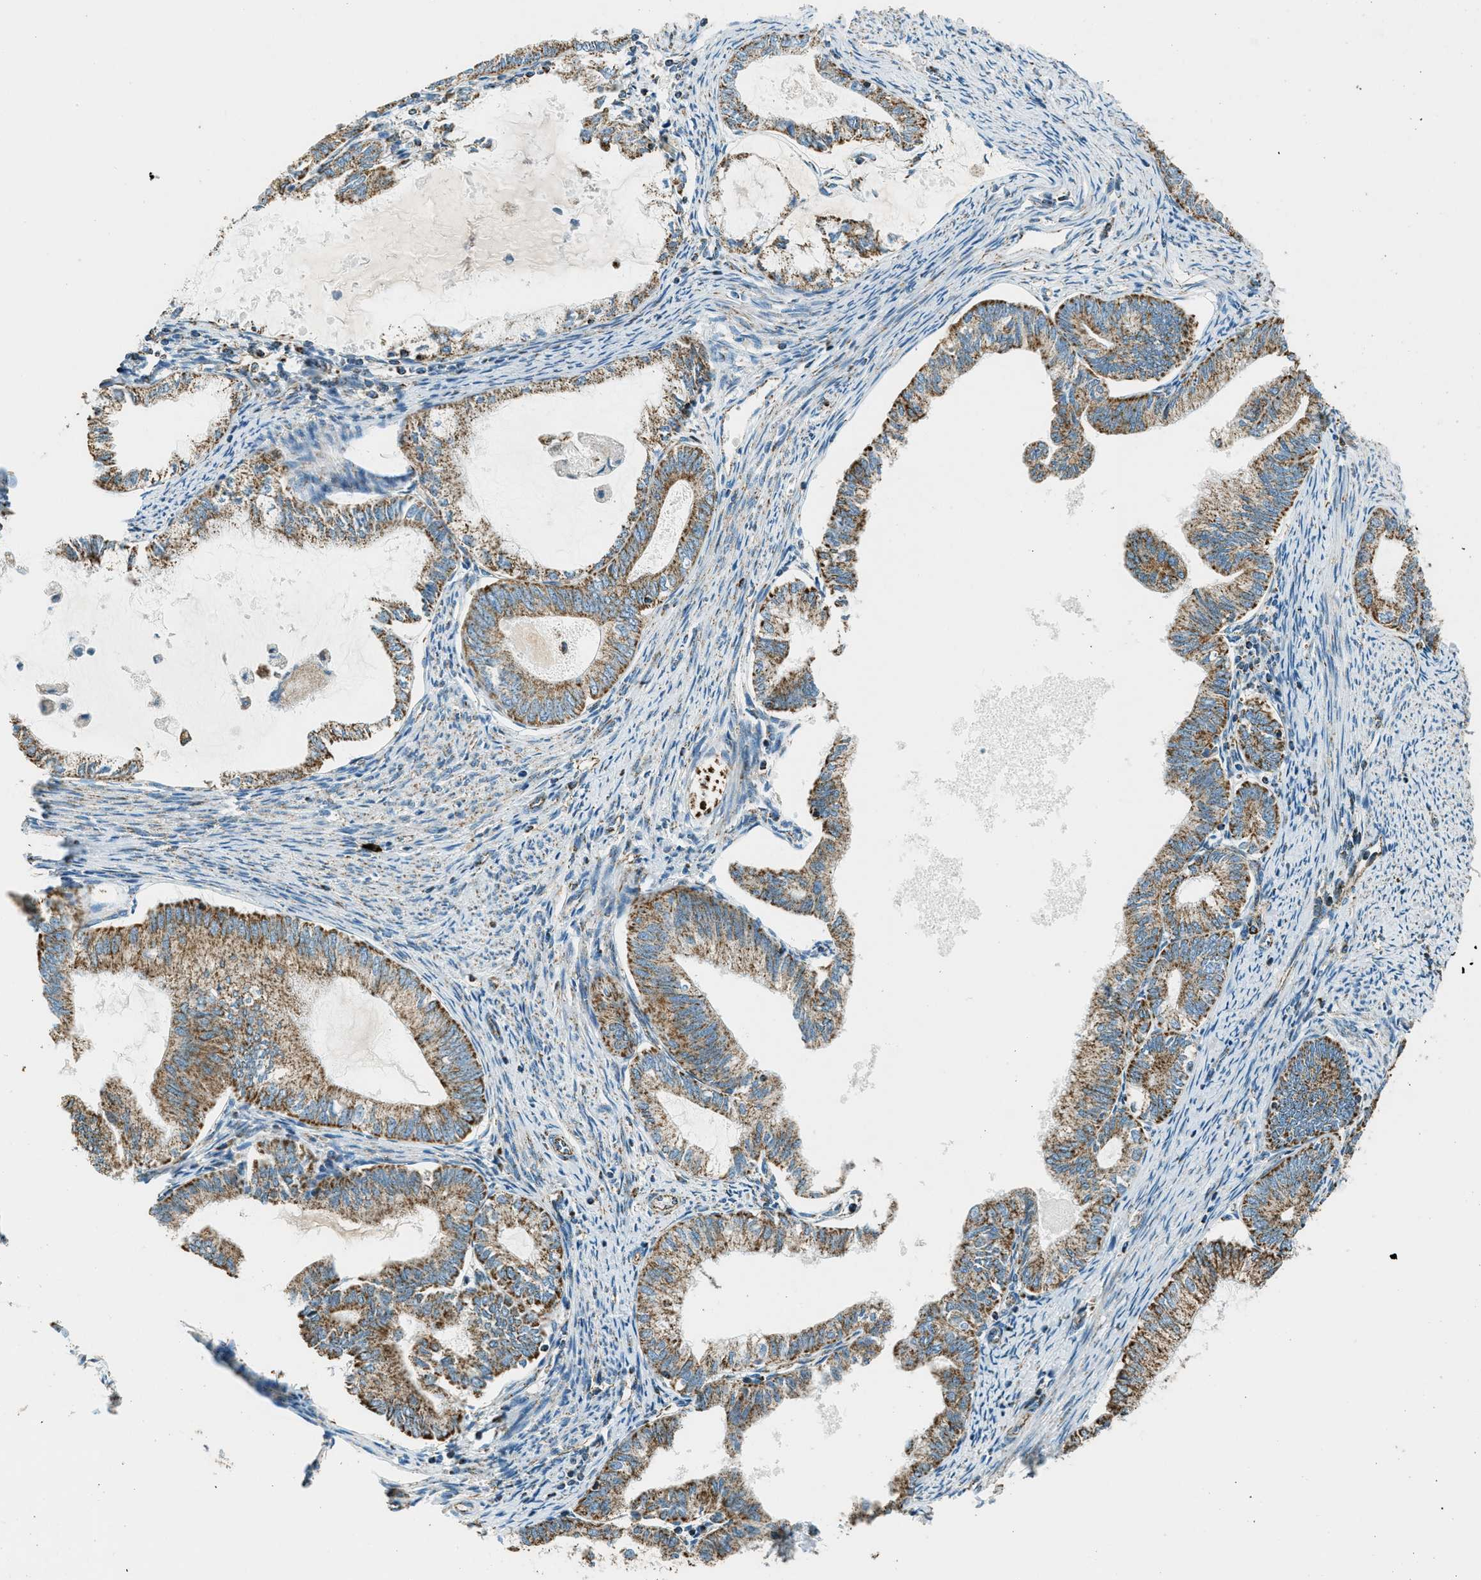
{"staining": {"intensity": "moderate", "quantity": ">75%", "location": "cytoplasmic/membranous"}, "tissue": "endometrial cancer", "cell_type": "Tumor cells", "image_type": "cancer", "snomed": [{"axis": "morphology", "description": "Adenocarcinoma, NOS"}, {"axis": "topography", "description": "Endometrium"}], "caption": "The photomicrograph demonstrates immunohistochemical staining of endometrial cancer. There is moderate cytoplasmic/membranous expression is present in about >75% of tumor cells.", "gene": "CHST15", "patient": {"sex": "female", "age": 86}}